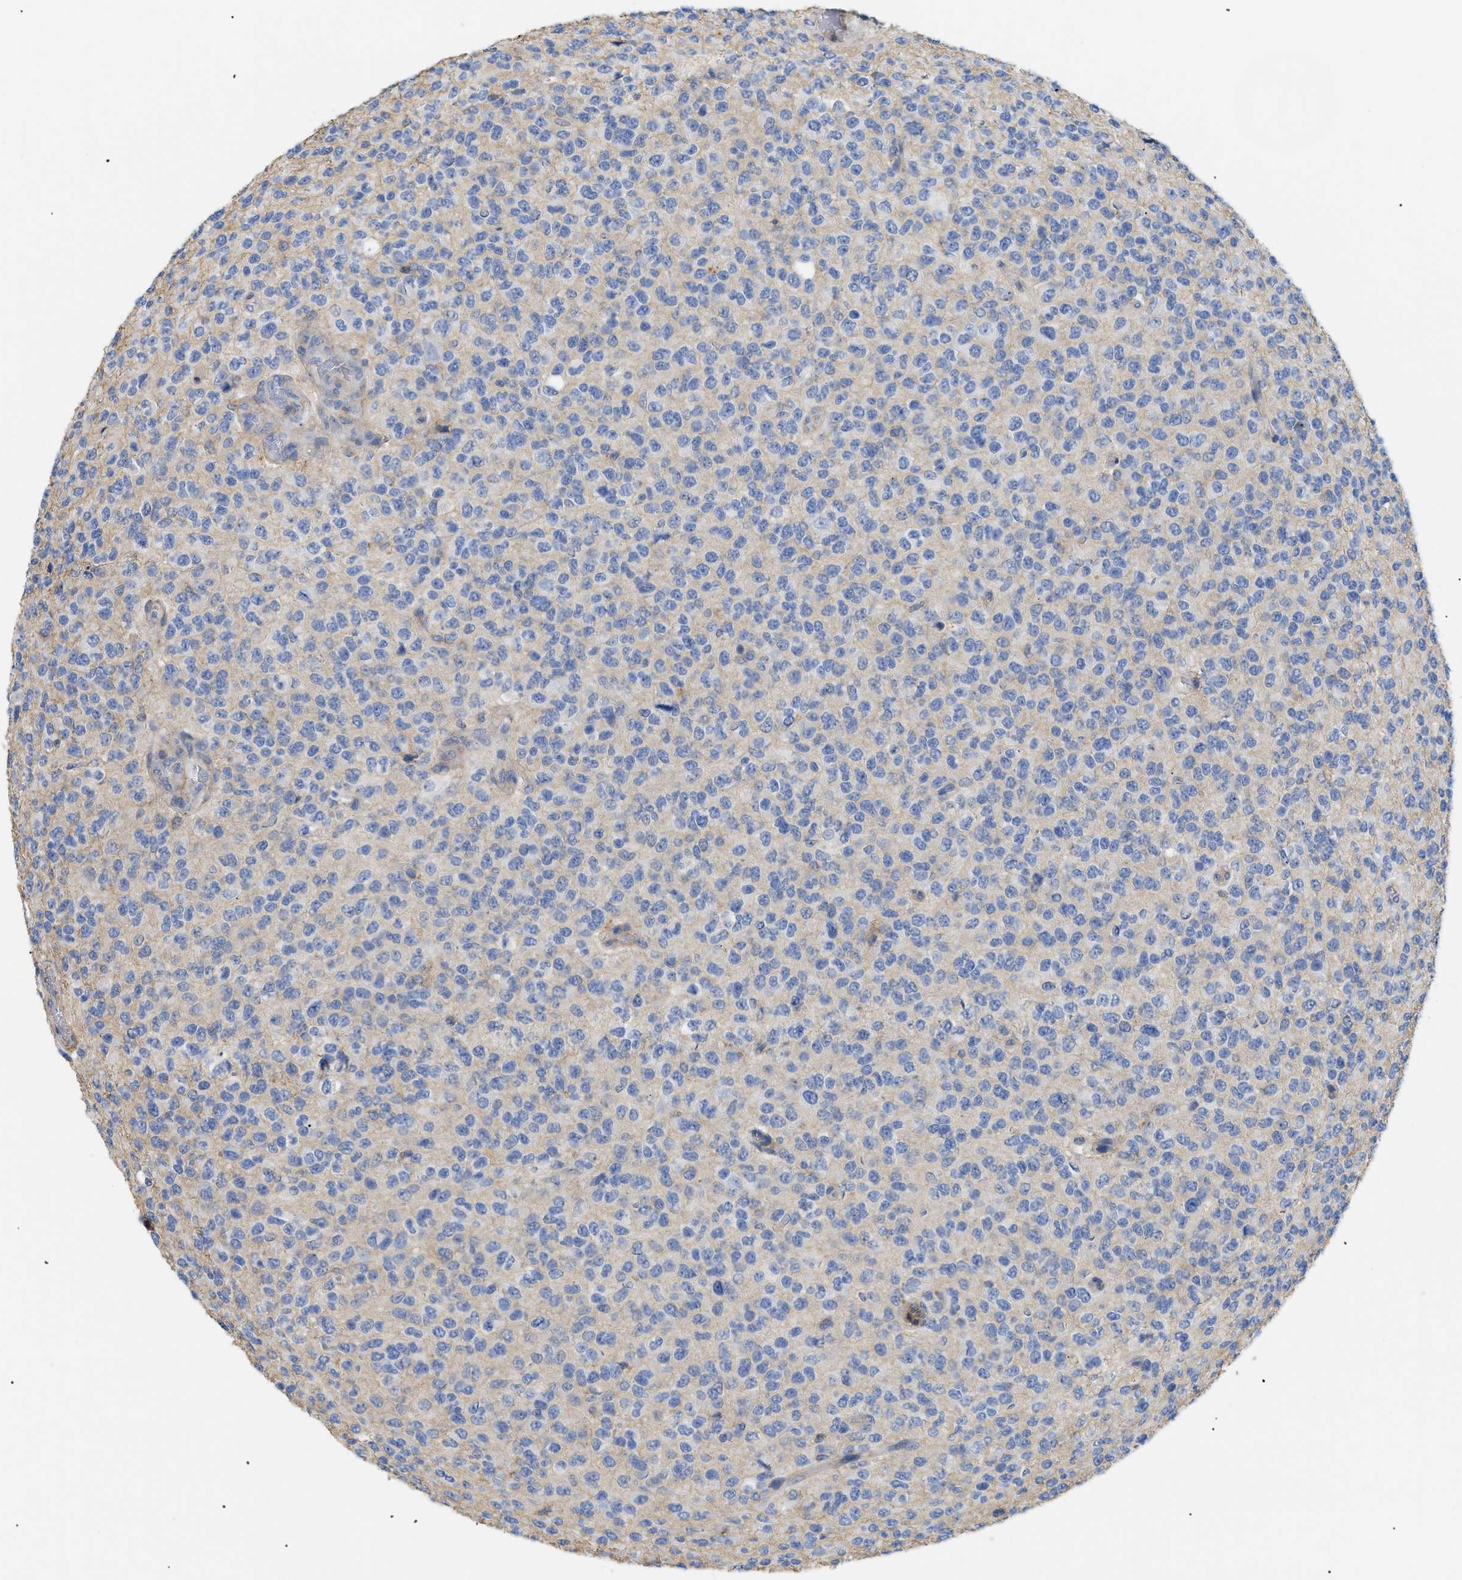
{"staining": {"intensity": "negative", "quantity": "none", "location": "none"}, "tissue": "glioma", "cell_type": "Tumor cells", "image_type": "cancer", "snomed": [{"axis": "morphology", "description": "Glioma, malignant, High grade"}, {"axis": "topography", "description": "pancreas cauda"}], "caption": "Immunohistochemistry (IHC) micrograph of human malignant glioma (high-grade) stained for a protein (brown), which displays no staining in tumor cells.", "gene": "ANXA4", "patient": {"sex": "male", "age": 60}}